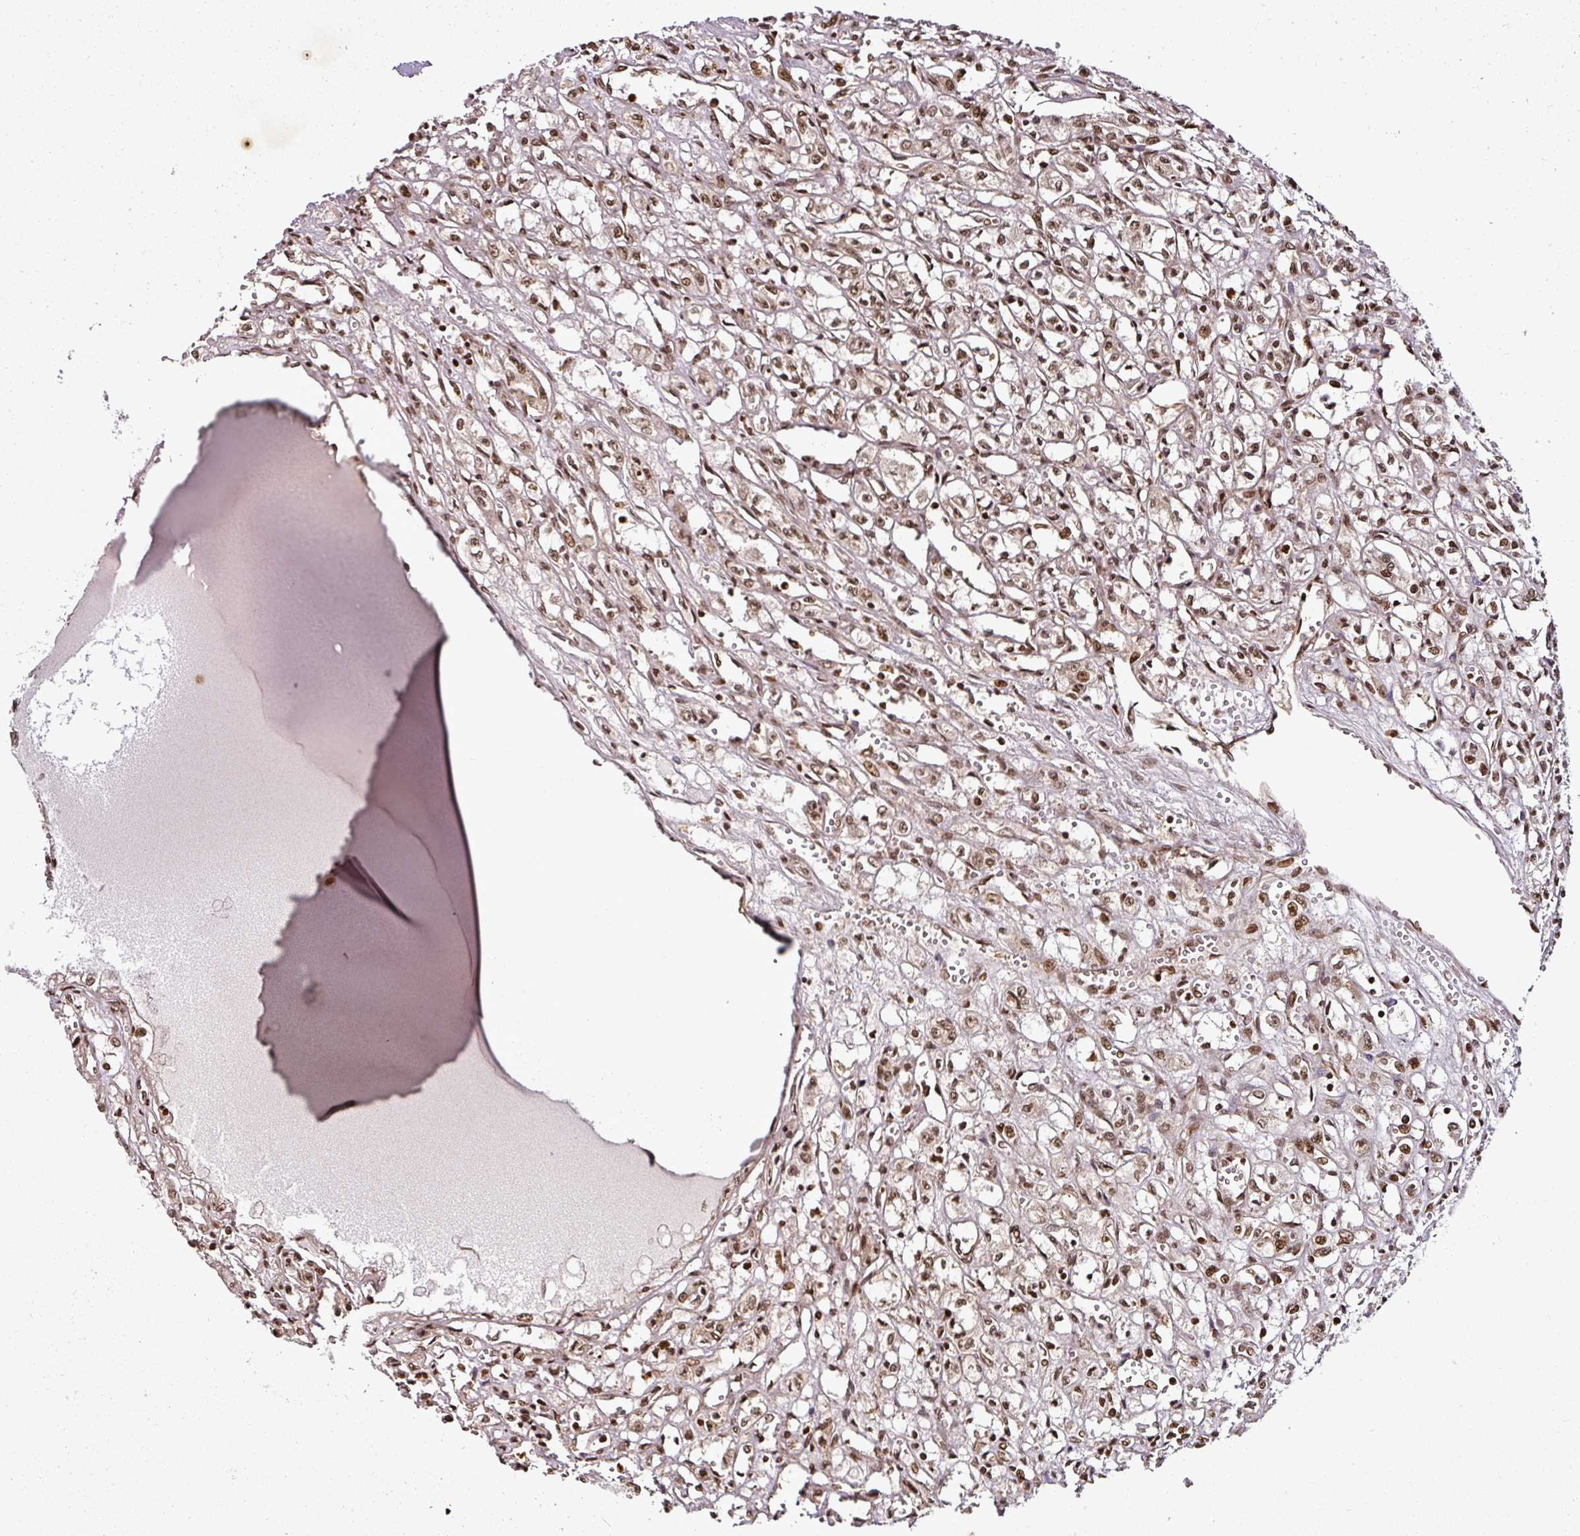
{"staining": {"intensity": "moderate", "quantity": ">75%", "location": "nuclear"}, "tissue": "renal cancer", "cell_type": "Tumor cells", "image_type": "cancer", "snomed": [{"axis": "morphology", "description": "Adenocarcinoma, NOS"}, {"axis": "topography", "description": "Kidney"}], "caption": "A histopathology image of adenocarcinoma (renal) stained for a protein exhibits moderate nuclear brown staining in tumor cells.", "gene": "COPRS", "patient": {"sex": "male", "age": 56}}